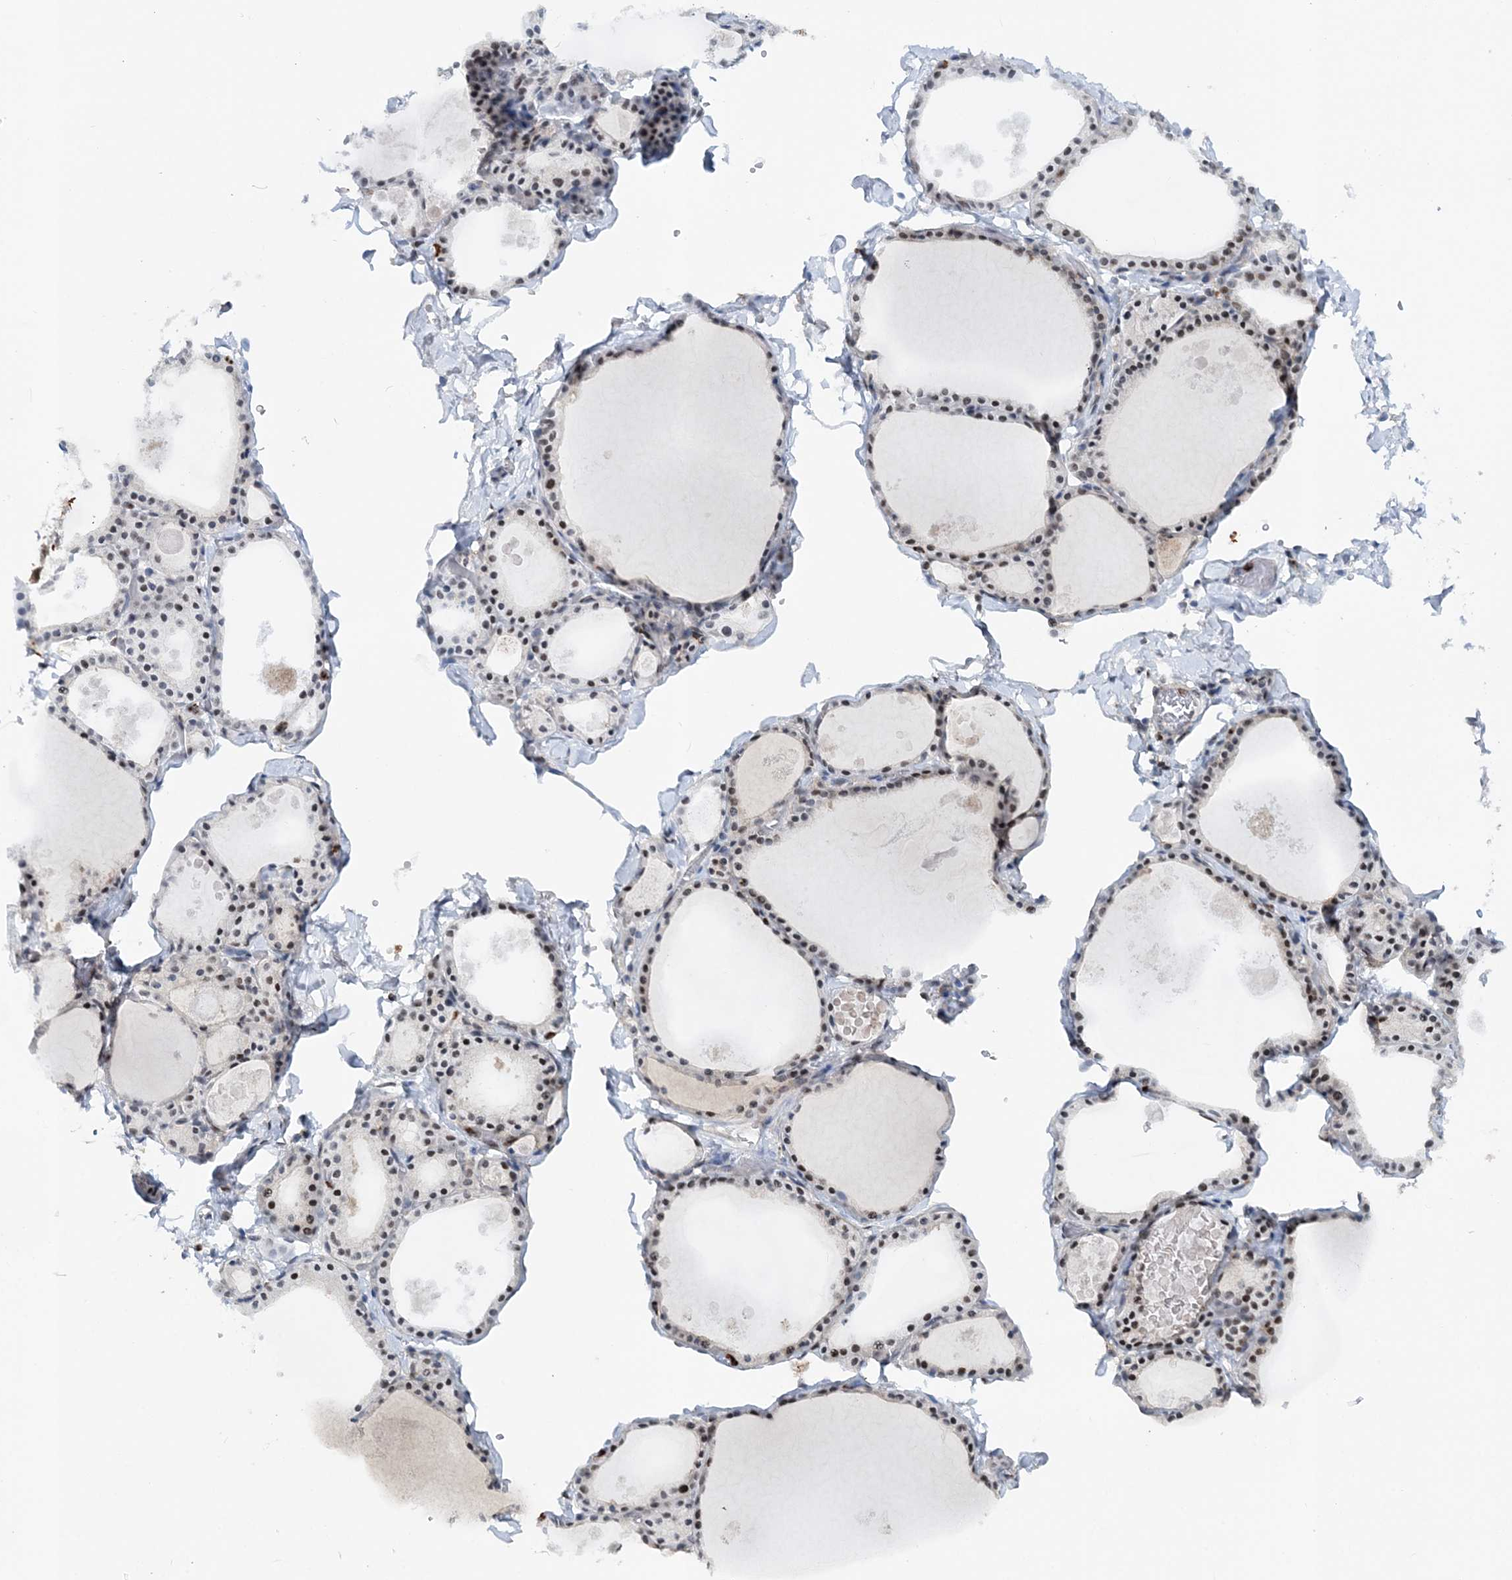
{"staining": {"intensity": "moderate", "quantity": "<25%", "location": "nuclear"}, "tissue": "thyroid gland", "cell_type": "Glandular cells", "image_type": "normal", "snomed": [{"axis": "morphology", "description": "Normal tissue, NOS"}, {"axis": "topography", "description": "Thyroid gland"}], "caption": "About <25% of glandular cells in benign human thyroid gland show moderate nuclear protein staining as visualized by brown immunohistochemical staining.", "gene": "ASCL4", "patient": {"sex": "male", "age": 56}}